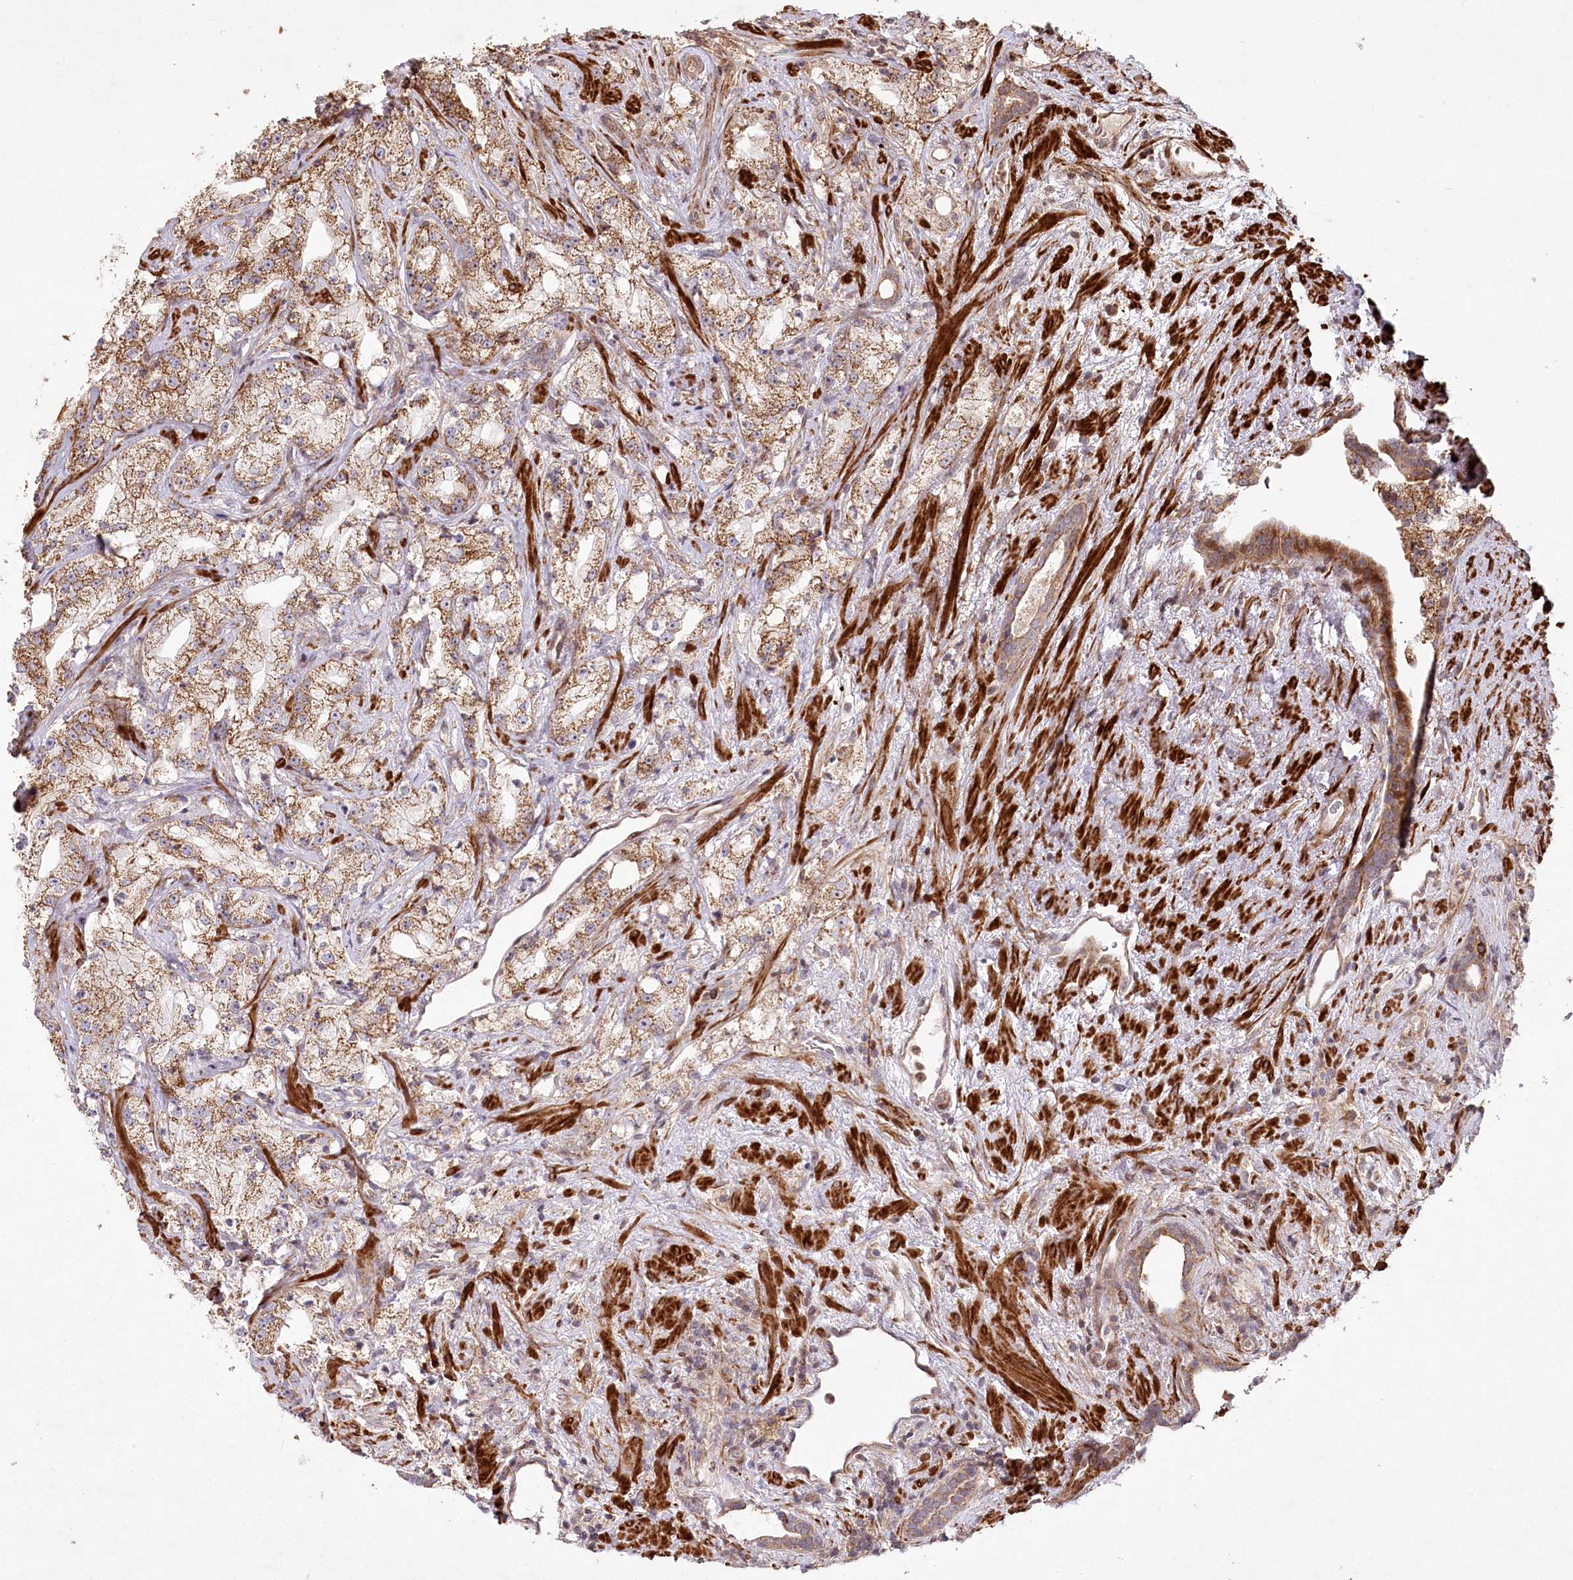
{"staining": {"intensity": "moderate", "quantity": ">75%", "location": "cytoplasmic/membranous"}, "tissue": "prostate cancer", "cell_type": "Tumor cells", "image_type": "cancer", "snomed": [{"axis": "morphology", "description": "Adenocarcinoma, High grade"}, {"axis": "topography", "description": "Prostate"}], "caption": "This is an image of IHC staining of prostate cancer (adenocarcinoma (high-grade)), which shows moderate positivity in the cytoplasmic/membranous of tumor cells.", "gene": "PSTK", "patient": {"sex": "male", "age": 64}}